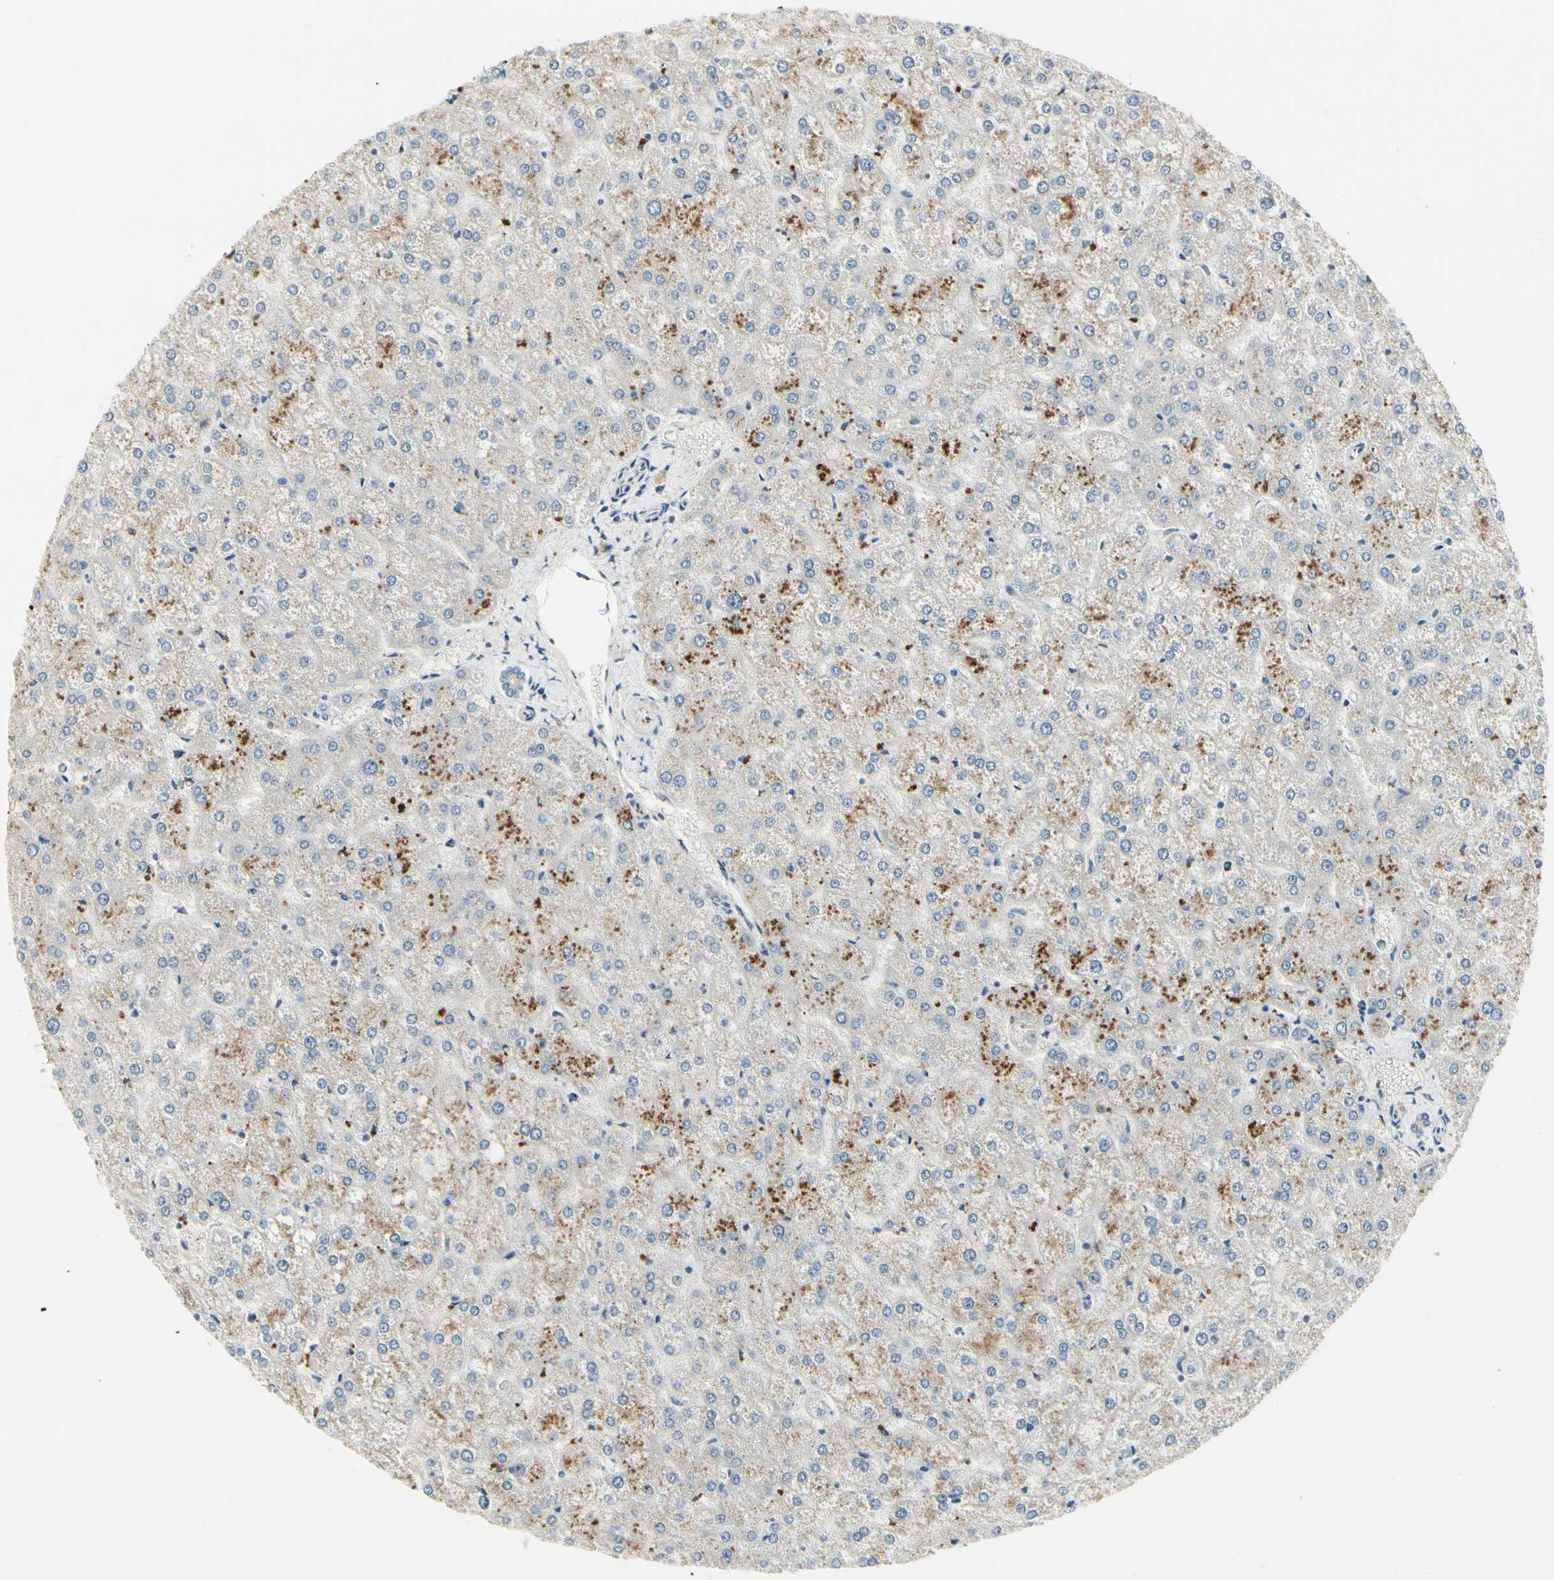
{"staining": {"intensity": "negative", "quantity": "none", "location": "none"}, "tissue": "liver", "cell_type": "Cholangiocytes", "image_type": "normal", "snomed": [{"axis": "morphology", "description": "Normal tissue, NOS"}, {"axis": "topography", "description": "Liver"}], "caption": "The photomicrograph displays no staining of cholangiocytes in unremarkable liver. (Stains: DAB (3,3'-diaminobenzidine) immunohistochemistry with hematoxylin counter stain, Microscopy: brightfield microscopy at high magnification).", "gene": "MANSC1", "patient": {"sex": "female", "age": 32}}